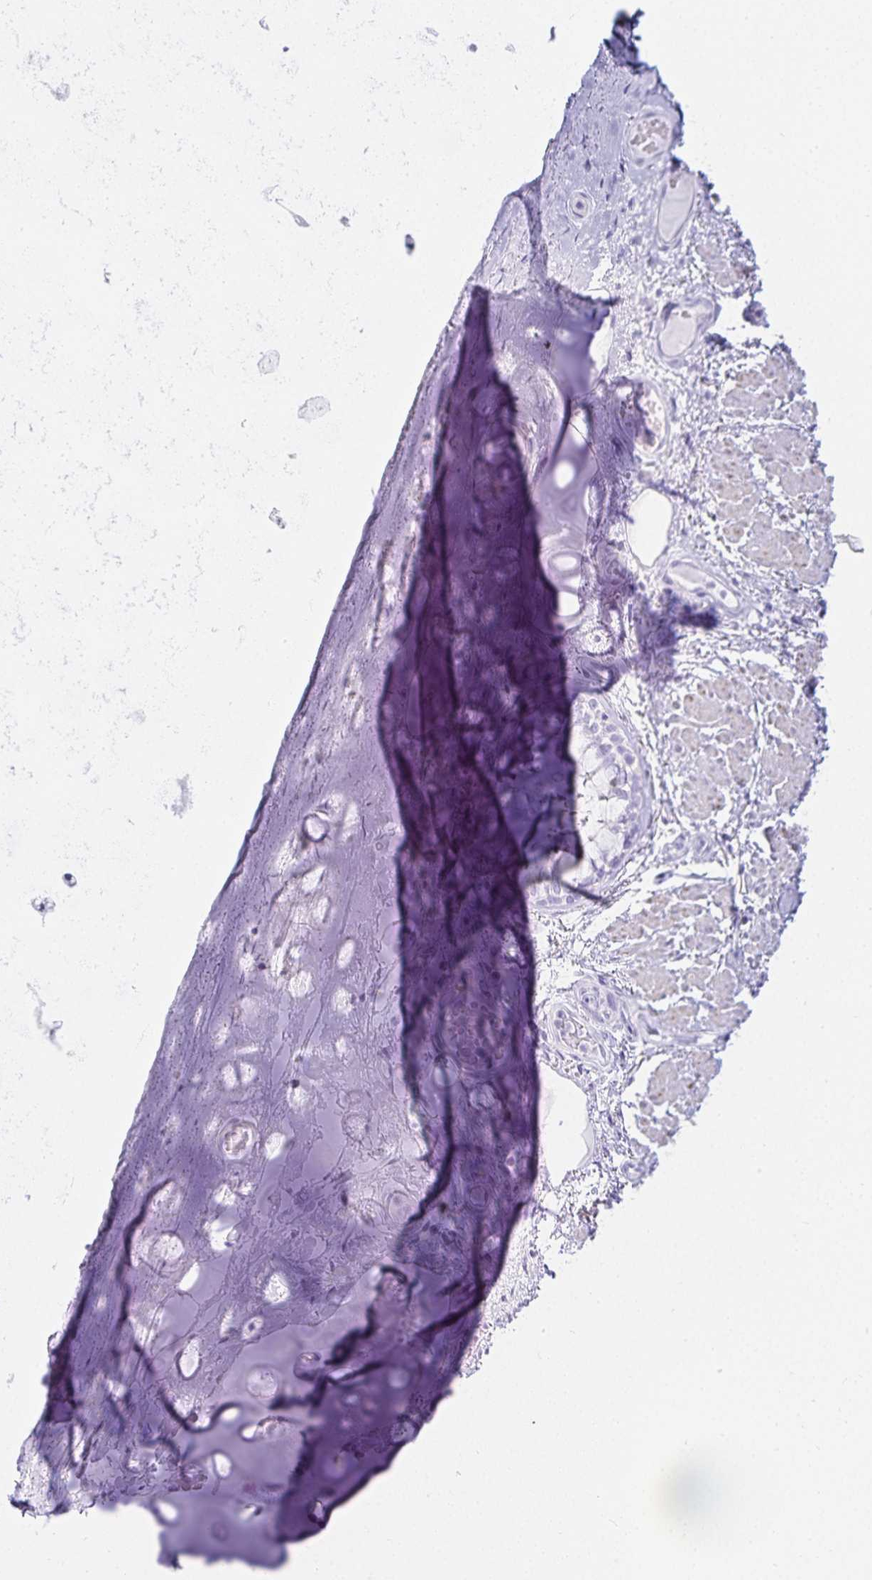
{"staining": {"intensity": "negative", "quantity": "none", "location": "none"}, "tissue": "adipose tissue", "cell_type": "Adipocytes", "image_type": "normal", "snomed": [{"axis": "morphology", "description": "Normal tissue, NOS"}, {"axis": "topography", "description": "Cartilage tissue"}, {"axis": "topography", "description": "Bronchus"}], "caption": "This is a histopathology image of IHC staining of benign adipose tissue, which shows no expression in adipocytes.", "gene": "GP2", "patient": {"sex": "male", "age": 64}}